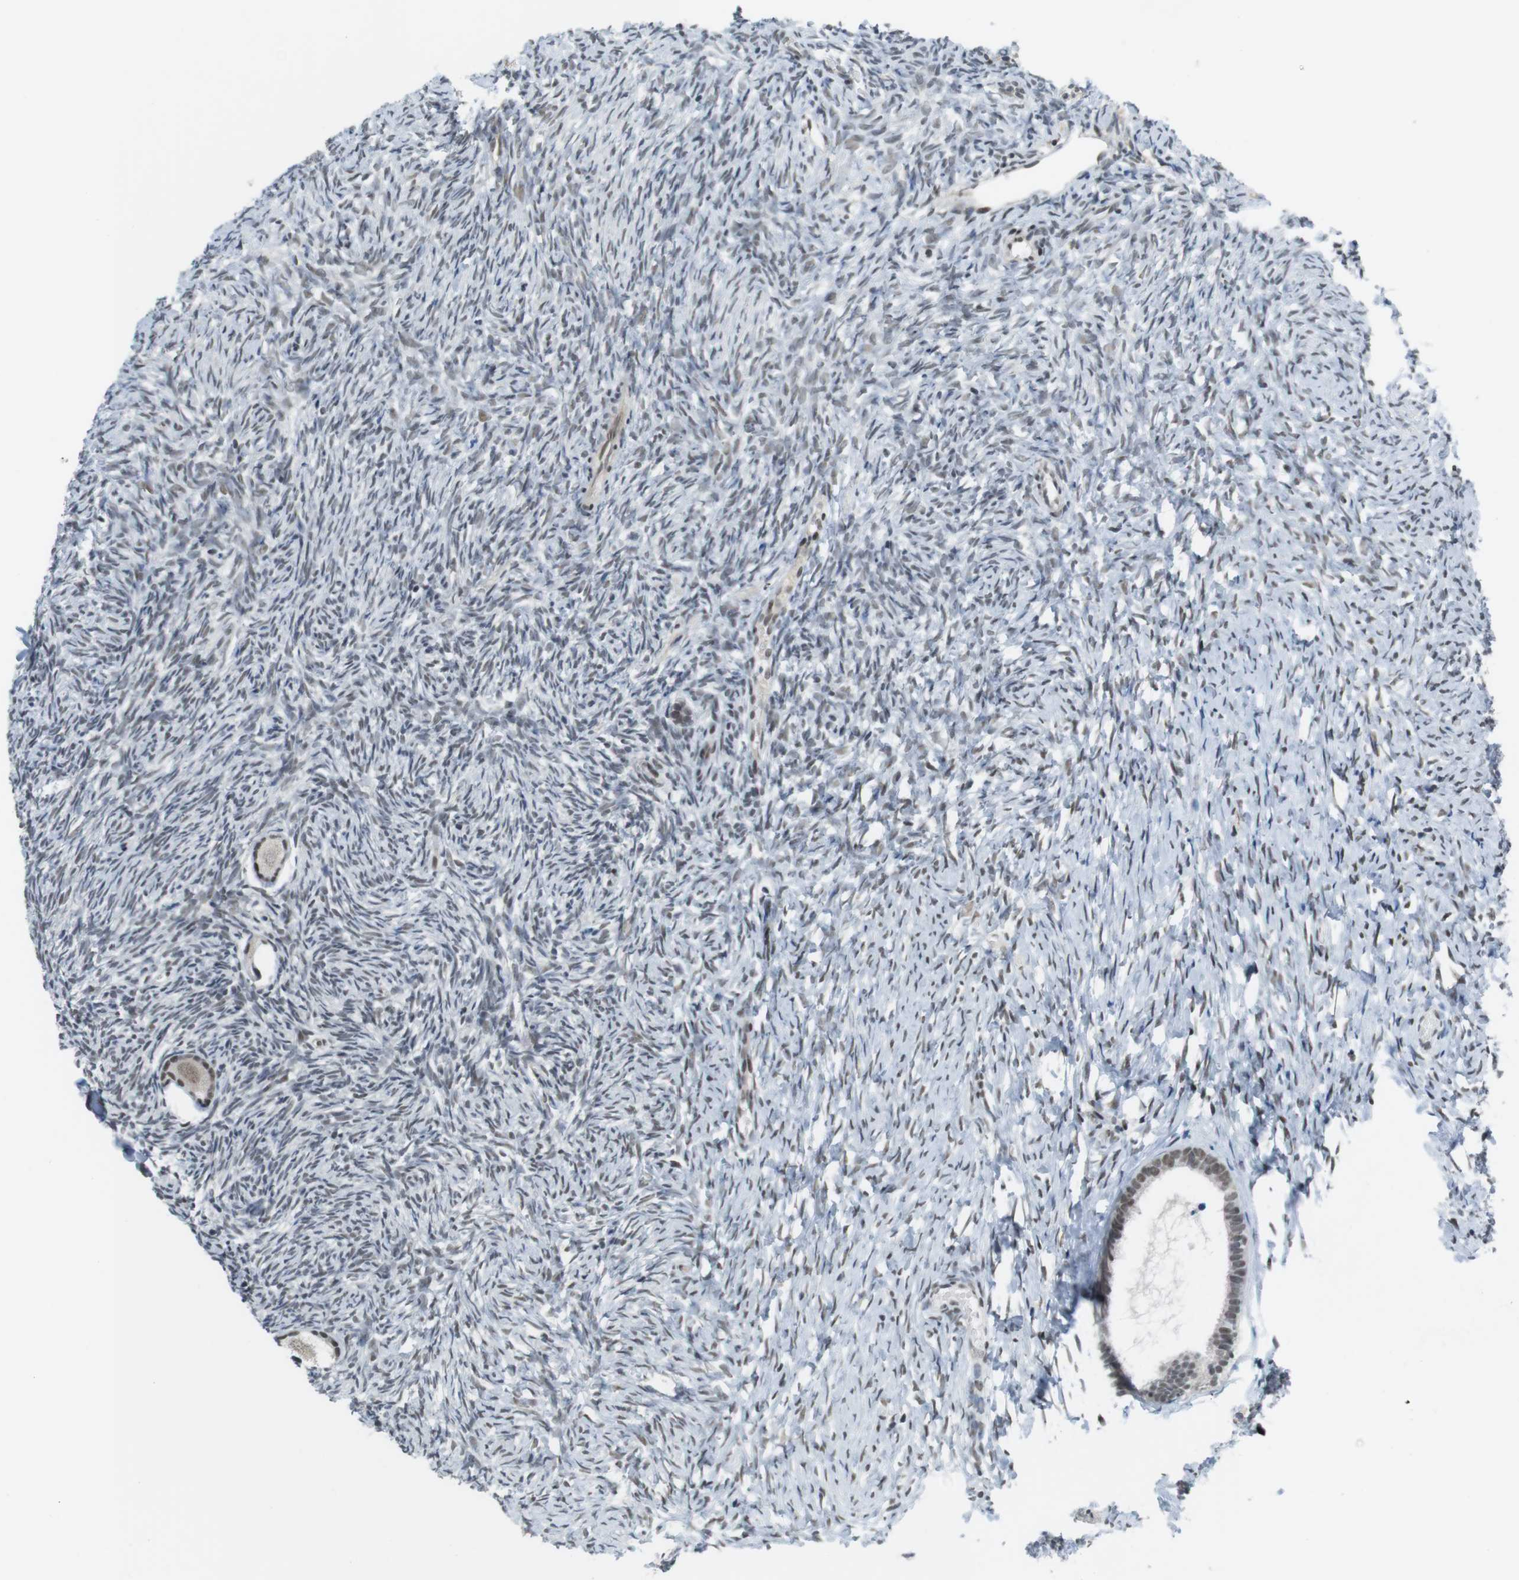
{"staining": {"intensity": "moderate", "quantity": ">75%", "location": "nuclear"}, "tissue": "ovary", "cell_type": "Follicle cells", "image_type": "normal", "snomed": [{"axis": "morphology", "description": "Normal tissue, NOS"}, {"axis": "topography", "description": "Ovary"}], "caption": "Moderate nuclear positivity for a protein is appreciated in about >75% of follicle cells of normal ovary using immunohistochemistry.", "gene": "BRD4", "patient": {"sex": "female", "age": 35}}